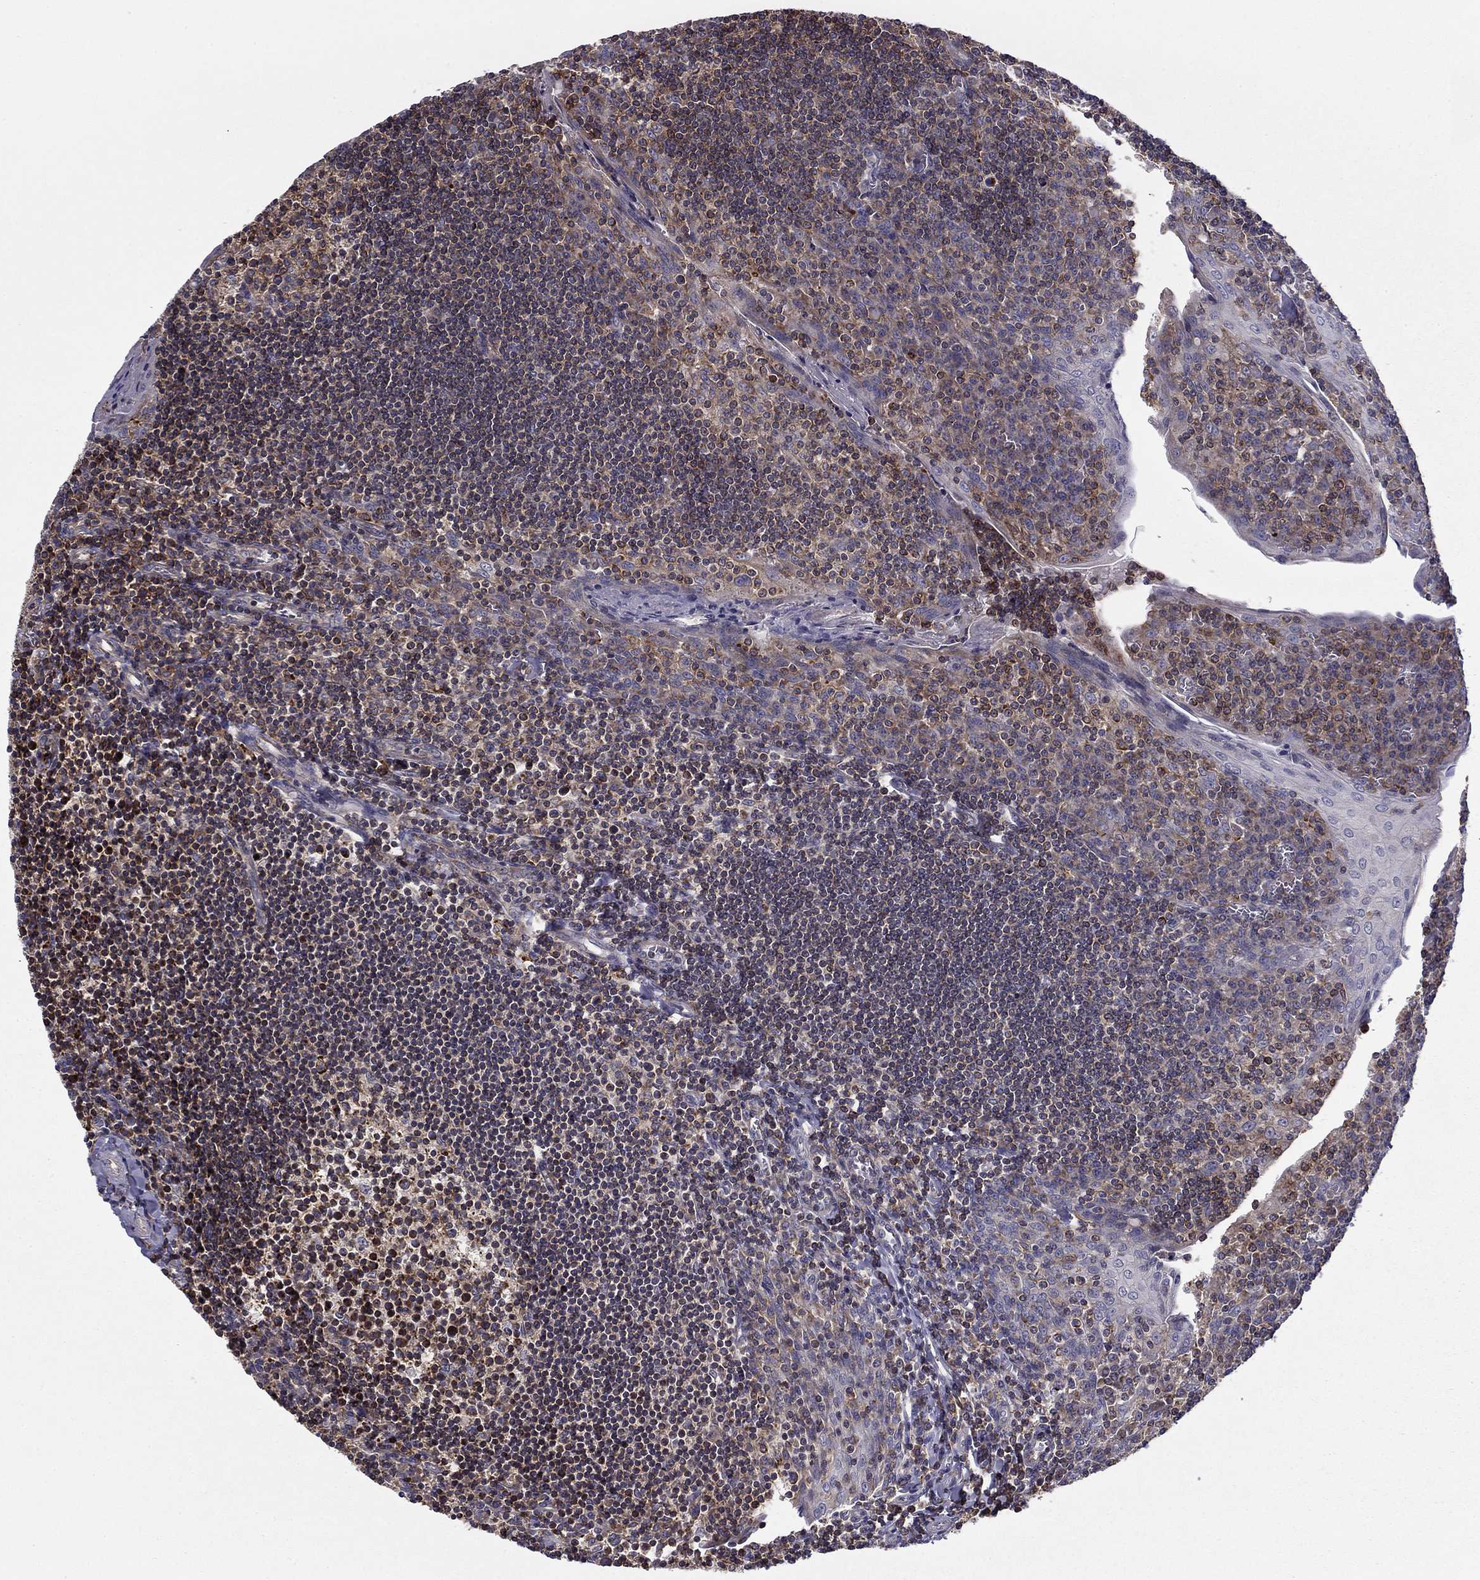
{"staining": {"intensity": "moderate", "quantity": "<25%", "location": "cytoplasmic/membranous"}, "tissue": "tonsil", "cell_type": "Germinal center cells", "image_type": "normal", "snomed": [{"axis": "morphology", "description": "Normal tissue, NOS"}, {"axis": "topography", "description": "Tonsil"}], "caption": "Immunohistochemistry (IHC) of unremarkable human tonsil shows low levels of moderate cytoplasmic/membranous expression in approximately <25% of germinal center cells. The staining was performed using DAB (3,3'-diaminobenzidine), with brown indicating positive protein expression. Nuclei are stained blue with hematoxylin.", "gene": "ALG6", "patient": {"sex": "female", "age": 12}}